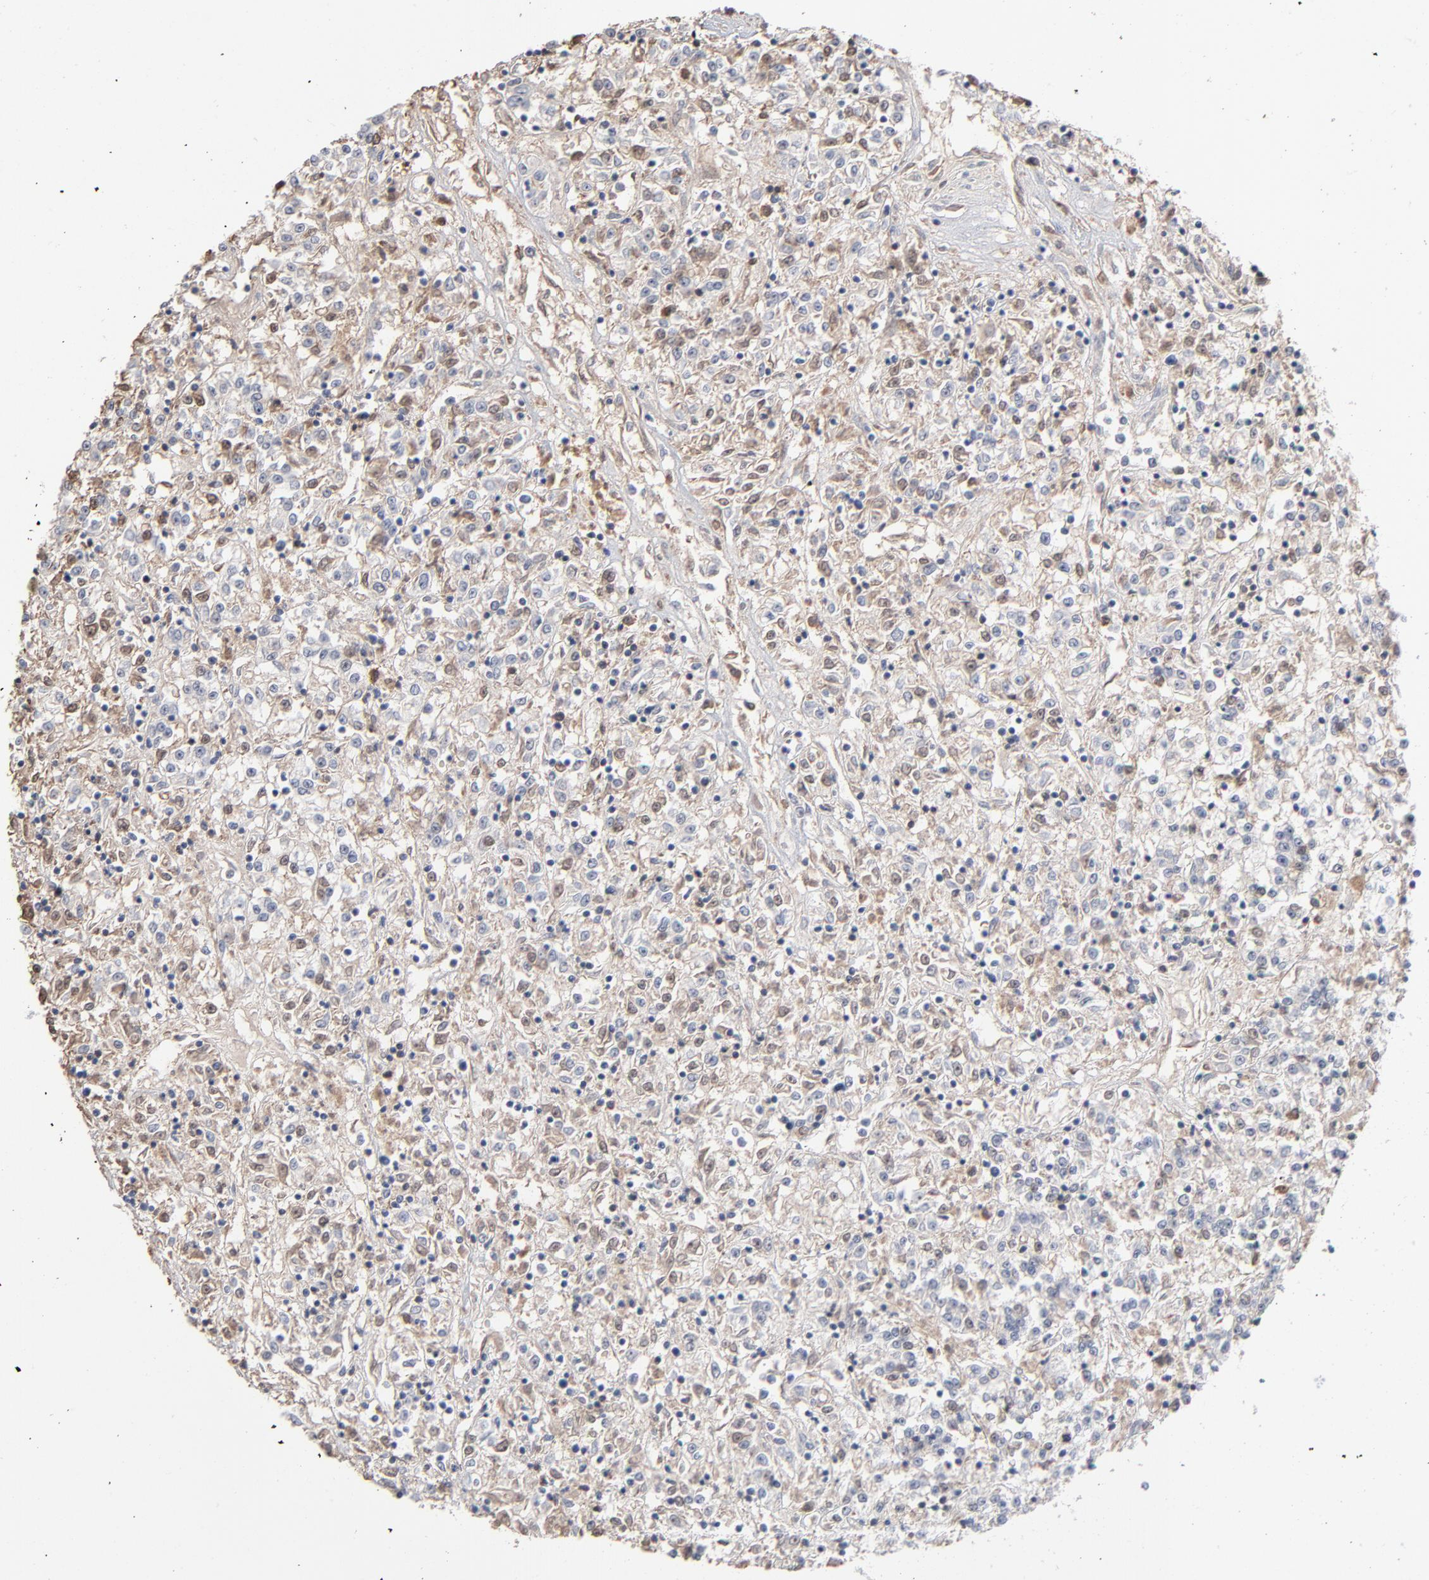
{"staining": {"intensity": "weak", "quantity": ">75%", "location": "cytoplasmic/membranous"}, "tissue": "renal cancer", "cell_type": "Tumor cells", "image_type": "cancer", "snomed": [{"axis": "morphology", "description": "Adenocarcinoma, NOS"}, {"axis": "topography", "description": "Kidney"}], "caption": "Immunohistochemical staining of human renal cancer shows weak cytoplasmic/membranous protein expression in about >75% of tumor cells. Using DAB (brown) and hematoxylin (blue) stains, captured at high magnification using brightfield microscopy.", "gene": "MPHOSPH6", "patient": {"sex": "female", "age": 76}}